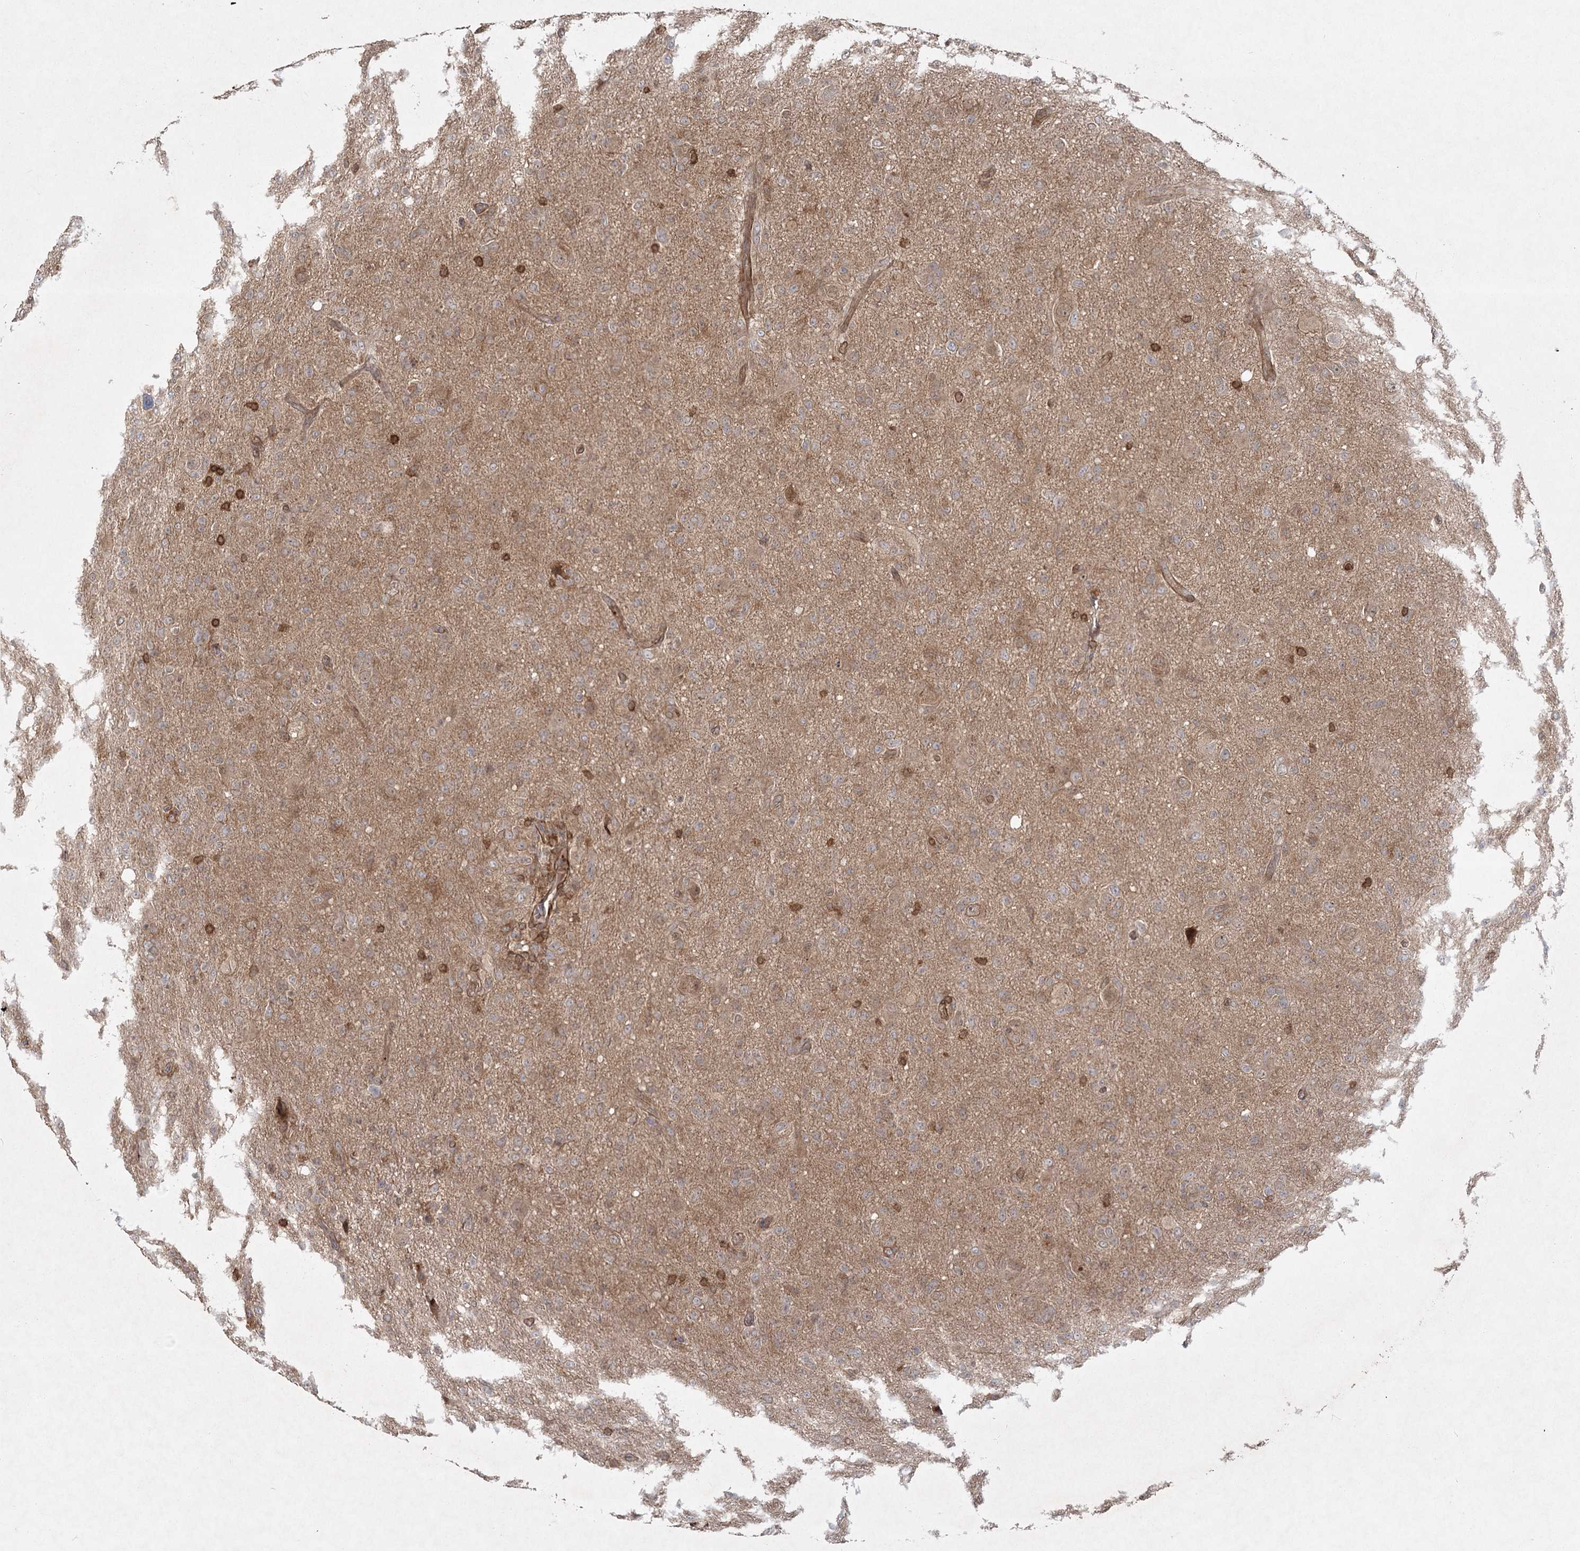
{"staining": {"intensity": "weak", "quantity": "25%-75%", "location": "cytoplasmic/membranous"}, "tissue": "glioma", "cell_type": "Tumor cells", "image_type": "cancer", "snomed": [{"axis": "morphology", "description": "Glioma, malignant, High grade"}, {"axis": "topography", "description": "Brain"}], "caption": "Tumor cells demonstrate low levels of weak cytoplasmic/membranous positivity in about 25%-75% of cells in human glioma. The staining was performed using DAB (3,3'-diaminobenzidine) to visualize the protein expression in brown, while the nuclei were stained in blue with hematoxylin (Magnification: 20x).", "gene": "MDFIC", "patient": {"sex": "female", "age": 57}}